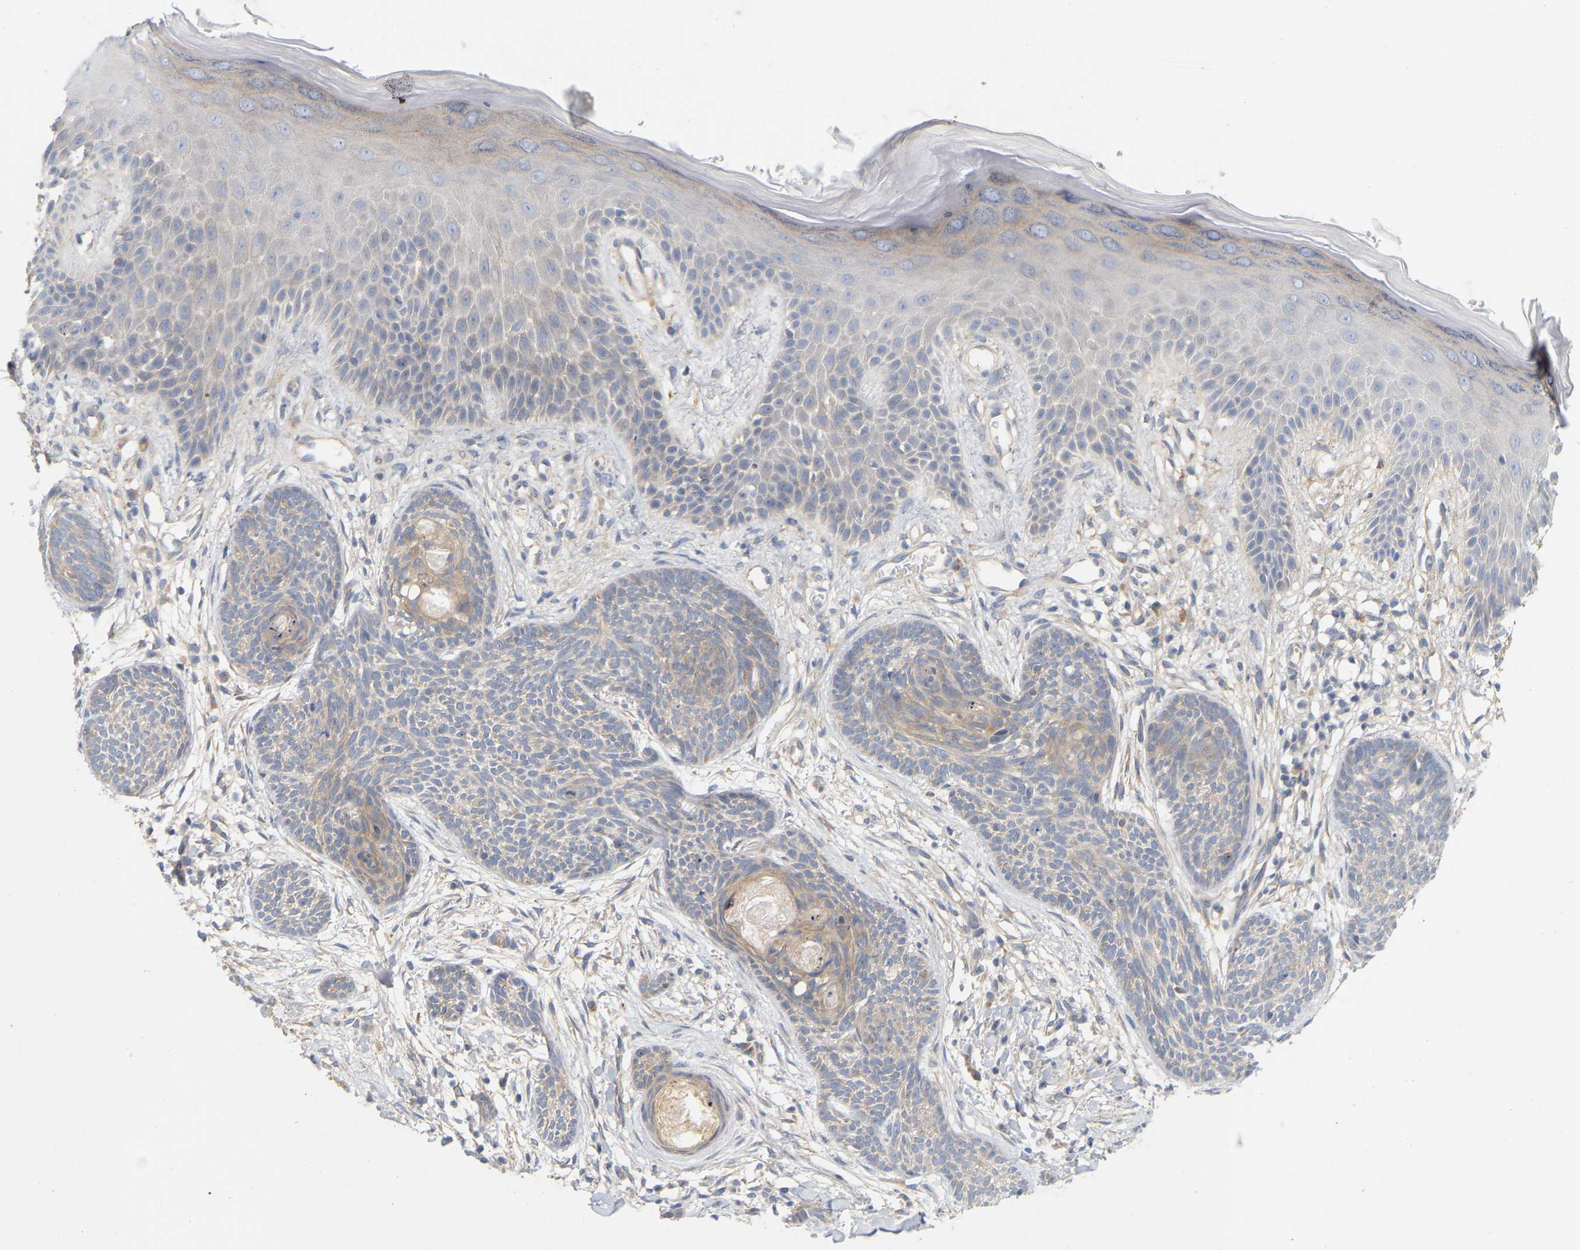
{"staining": {"intensity": "weak", "quantity": "25%-75%", "location": "cytoplasmic/membranous"}, "tissue": "skin cancer", "cell_type": "Tumor cells", "image_type": "cancer", "snomed": [{"axis": "morphology", "description": "Basal cell carcinoma"}, {"axis": "topography", "description": "Skin"}], "caption": "The immunohistochemical stain highlights weak cytoplasmic/membranous staining in tumor cells of skin cancer (basal cell carcinoma) tissue.", "gene": "MINDY4", "patient": {"sex": "female", "age": 59}}